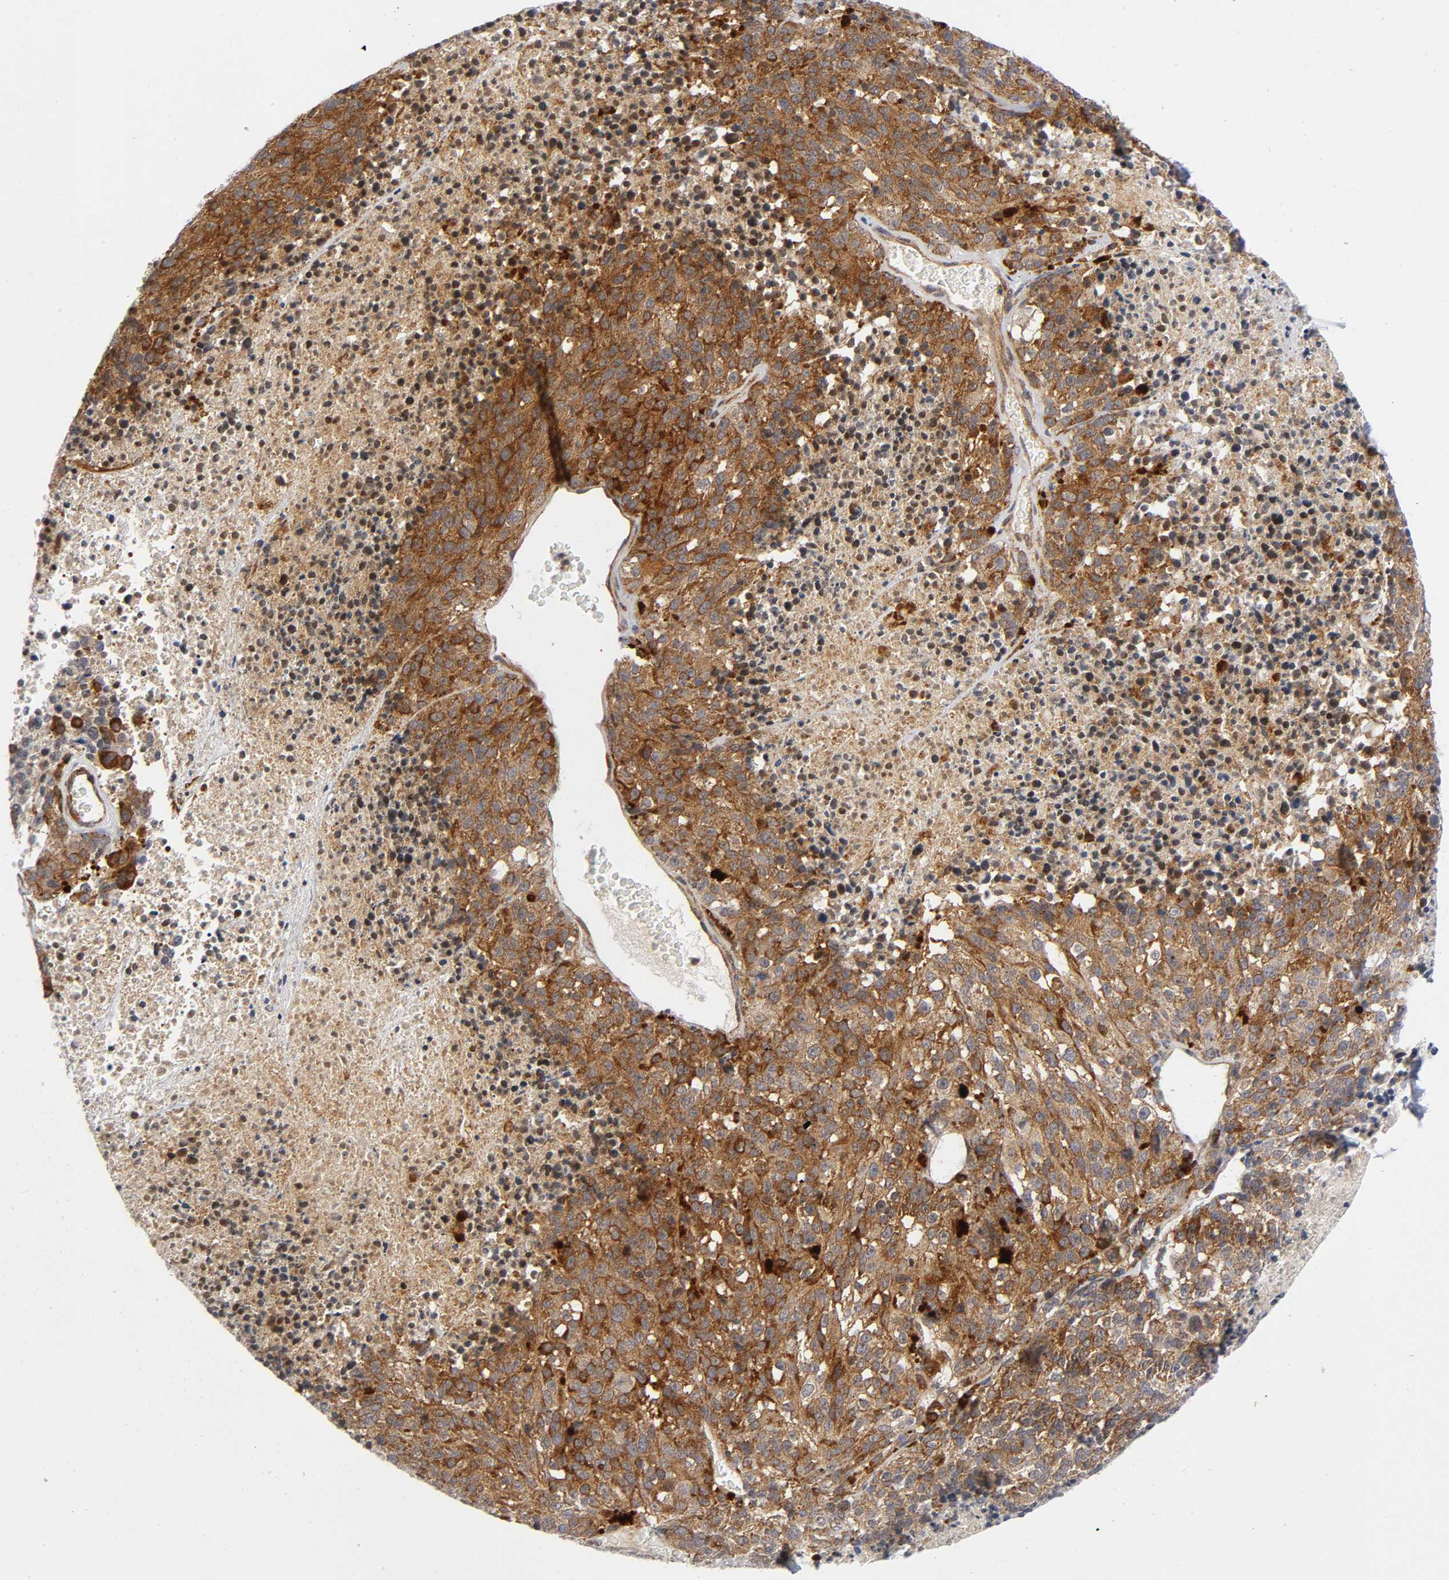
{"staining": {"intensity": "strong", "quantity": ">75%", "location": "cytoplasmic/membranous"}, "tissue": "melanoma", "cell_type": "Tumor cells", "image_type": "cancer", "snomed": [{"axis": "morphology", "description": "Malignant melanoma, Metastatic site"}, {"axis": "topography", "description": "Cerebral cortex"}], "caption": "Human melanoma stained with a brown dye displays strong cytoplasmic/membranous positive staining in approximately >75% of tumor cells.", "gene": "EIF5", "patient": {"sex": "female", "age": 52}}